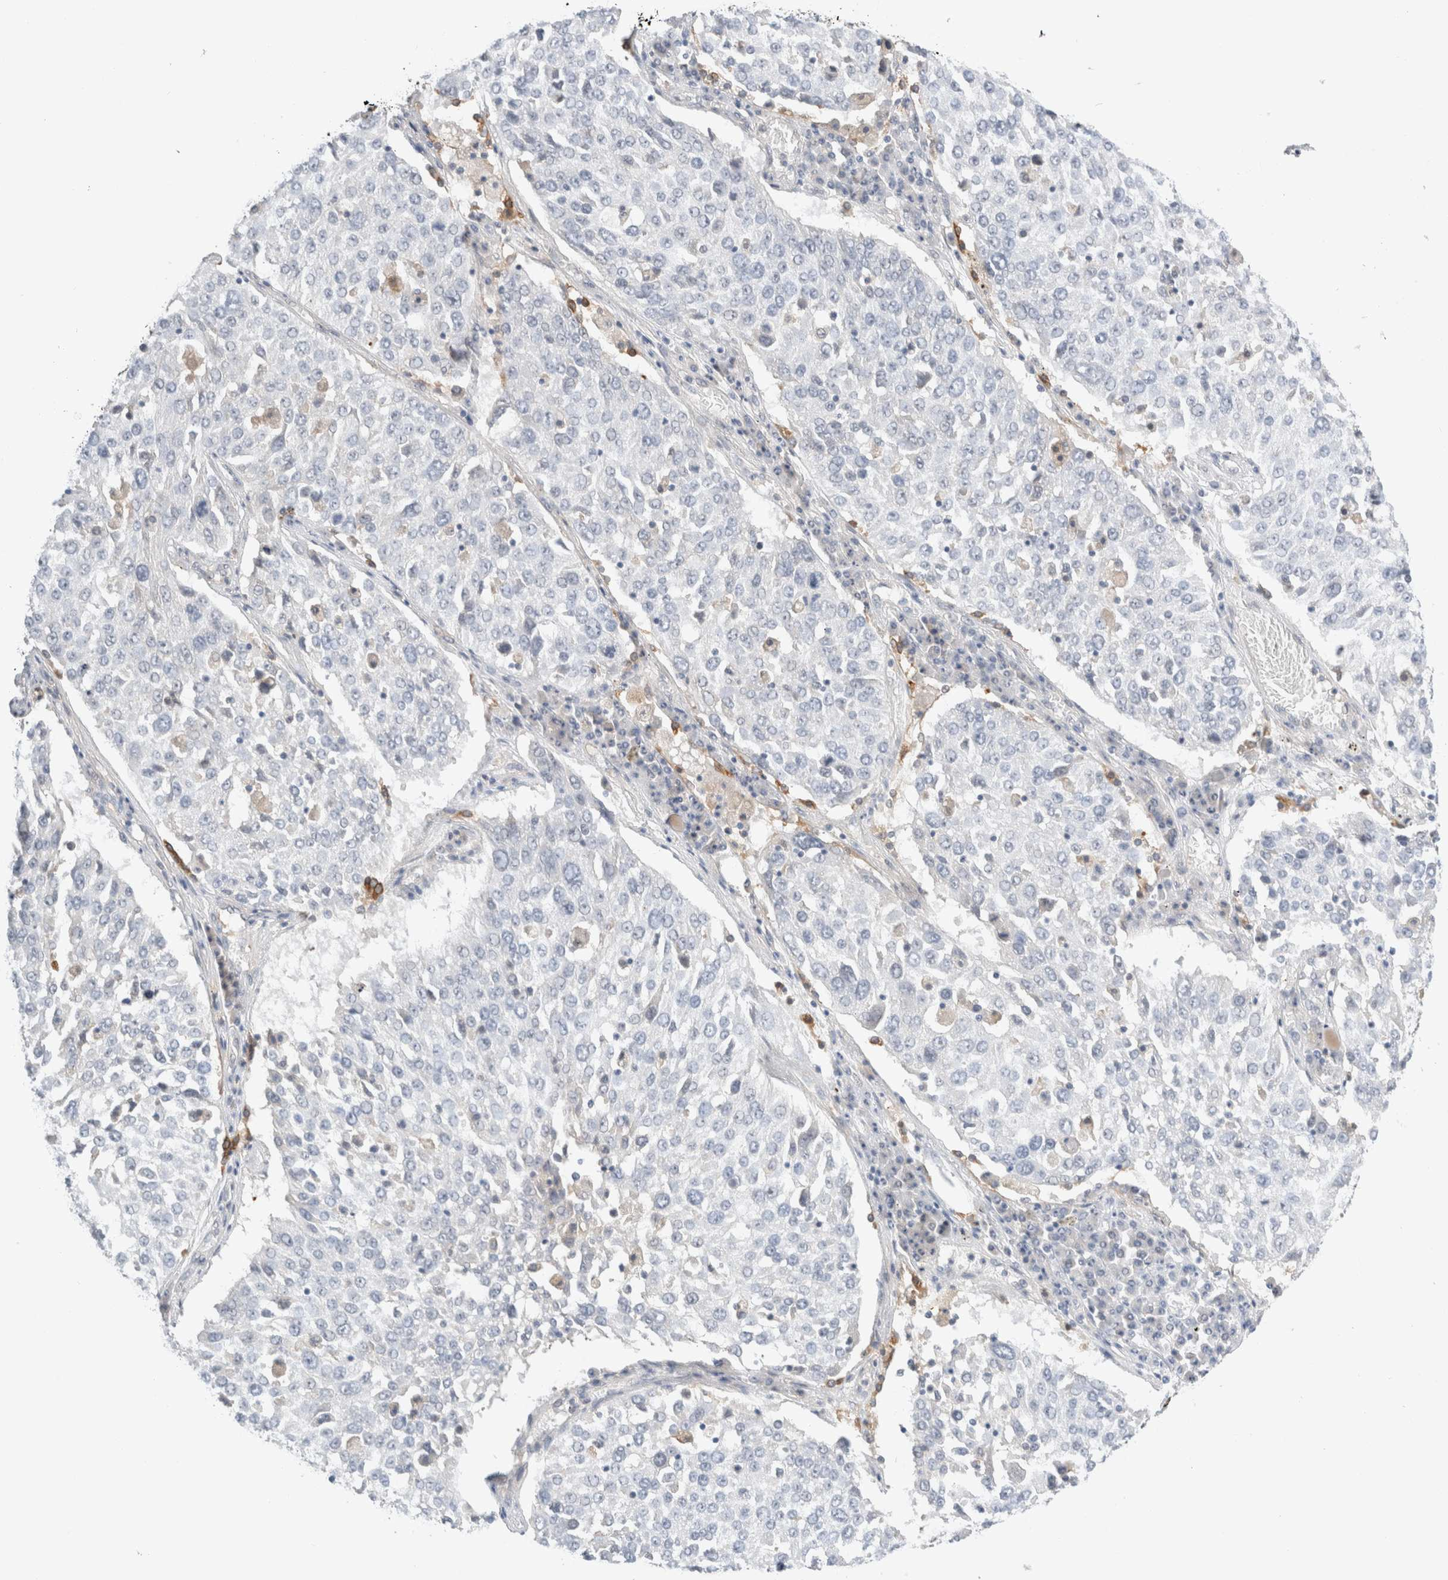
{"staining": {"intensity": "negative", "quantity": "none", "location": "none"}, "tissue": "lung cancer", "cell_type": "Tumor cells", "image_type": "cancer", "snomed": [{"axis": "morphology", "description": "Squamous cell carcinoma, NOS"}, {"axis": "topography", "description": "Lung"}], "caption": "Photomicrograph shows no protein staining in tumor cells of squamous cell carcinoma (lung) tissue.", "gene": "SDR16C5", "patient": {"sex": "male", "age": 65}}